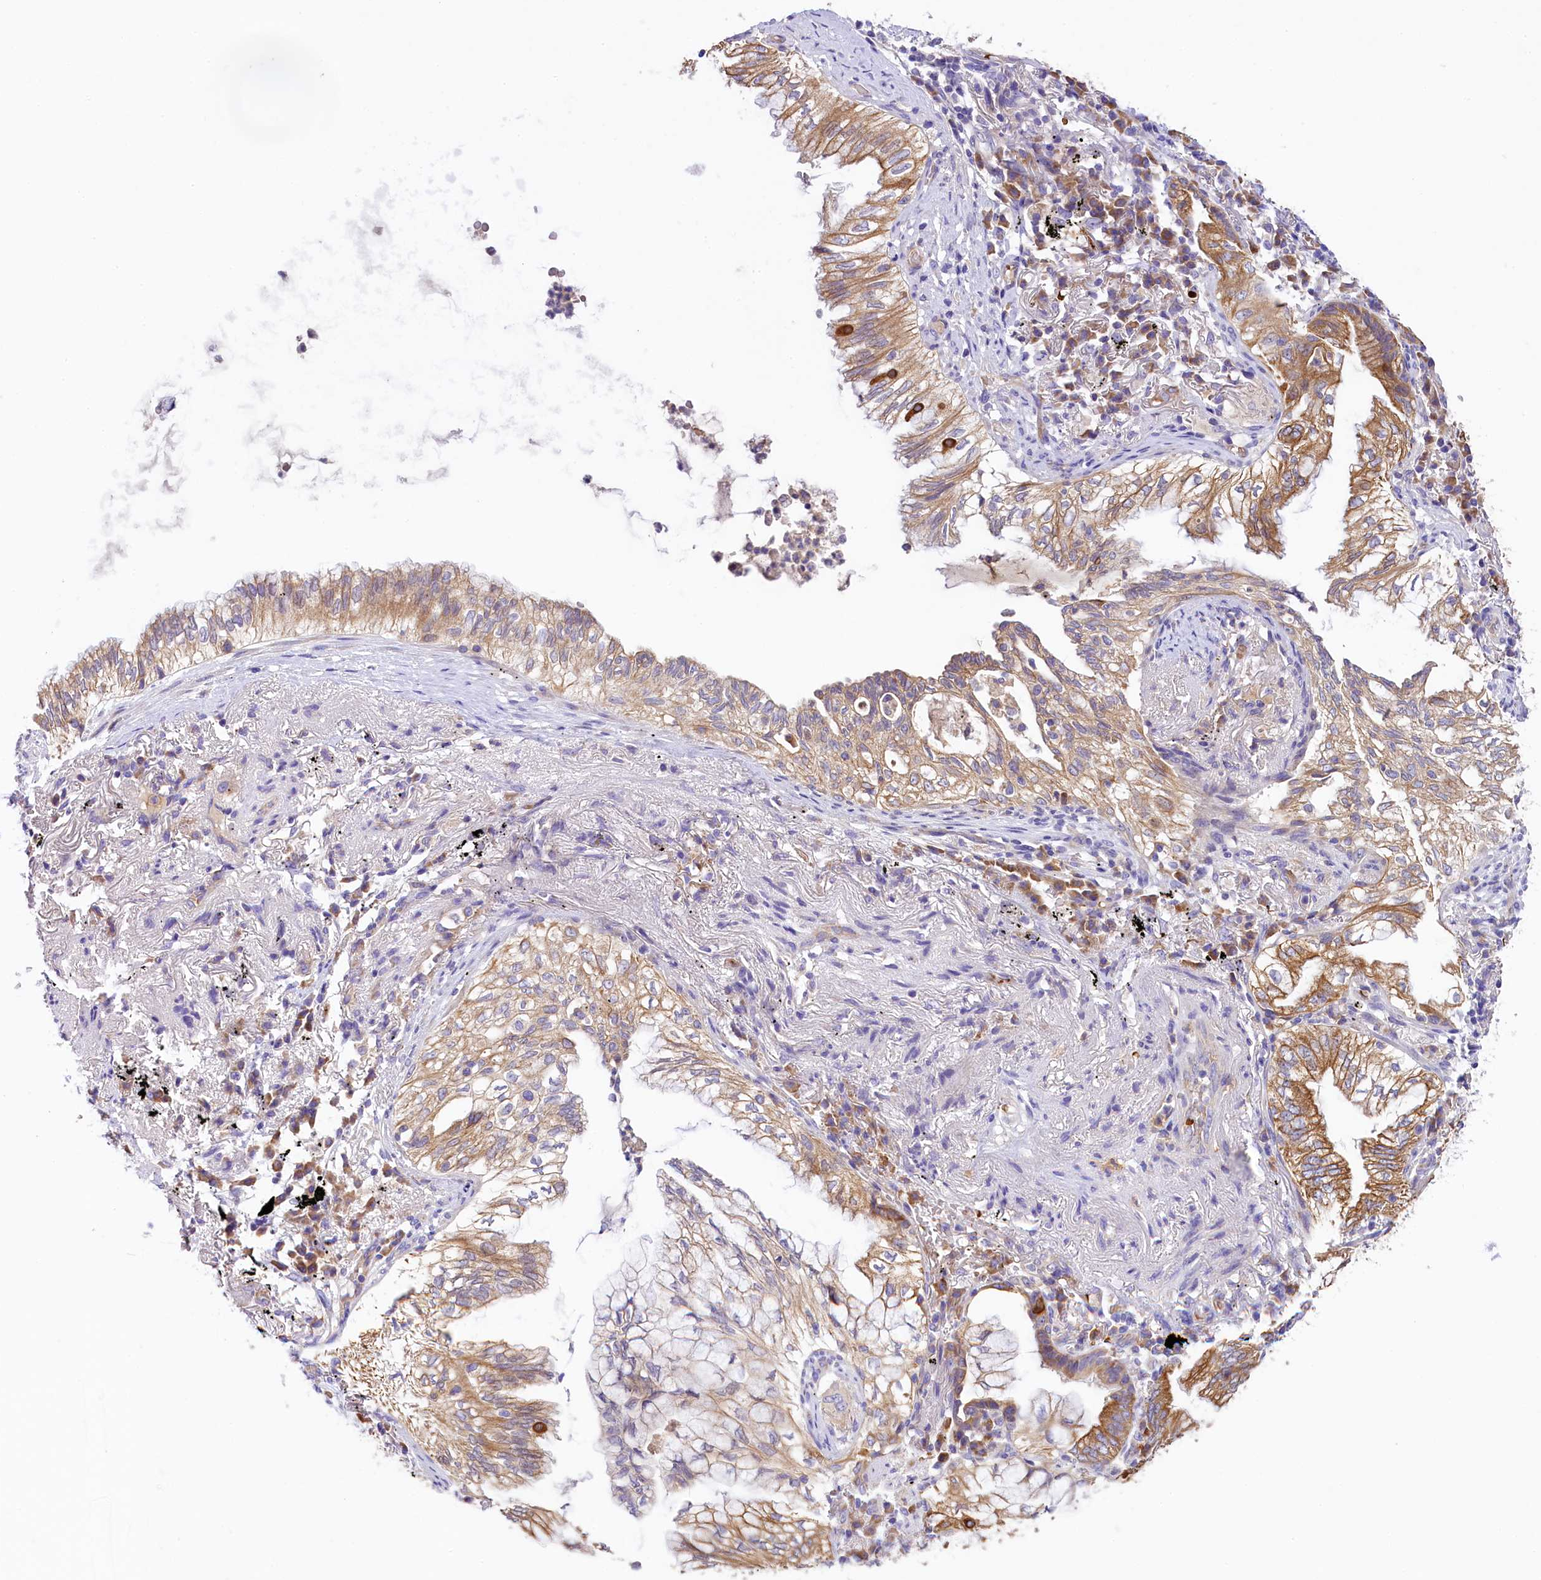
{"staining": {"intensity": "moderate", "quantity": "25%-75%", "location": "cytoplasmic/membranous"}, "tissue": "lung cancer", "cell_type": "Tumor cells", "image_type": "cancer", "snomed": [{"axis": "morphology", "description": "Adenocarcinoma, NOS"}, {"axis": "topography", "description": "Lung"}], "caption": "IHC photomicrograph of neoplastic tissue: adenocarcinoma (lung) stained using immunohistochemistry shows medium levels of moderate protein expression localized specifically in the cytoplasmic/membranous of tumor cells, appearing as a cytoplasmic/membranous brown color.", "gene": "LARP4", "patient": {"sex": "female", "age": 70}}